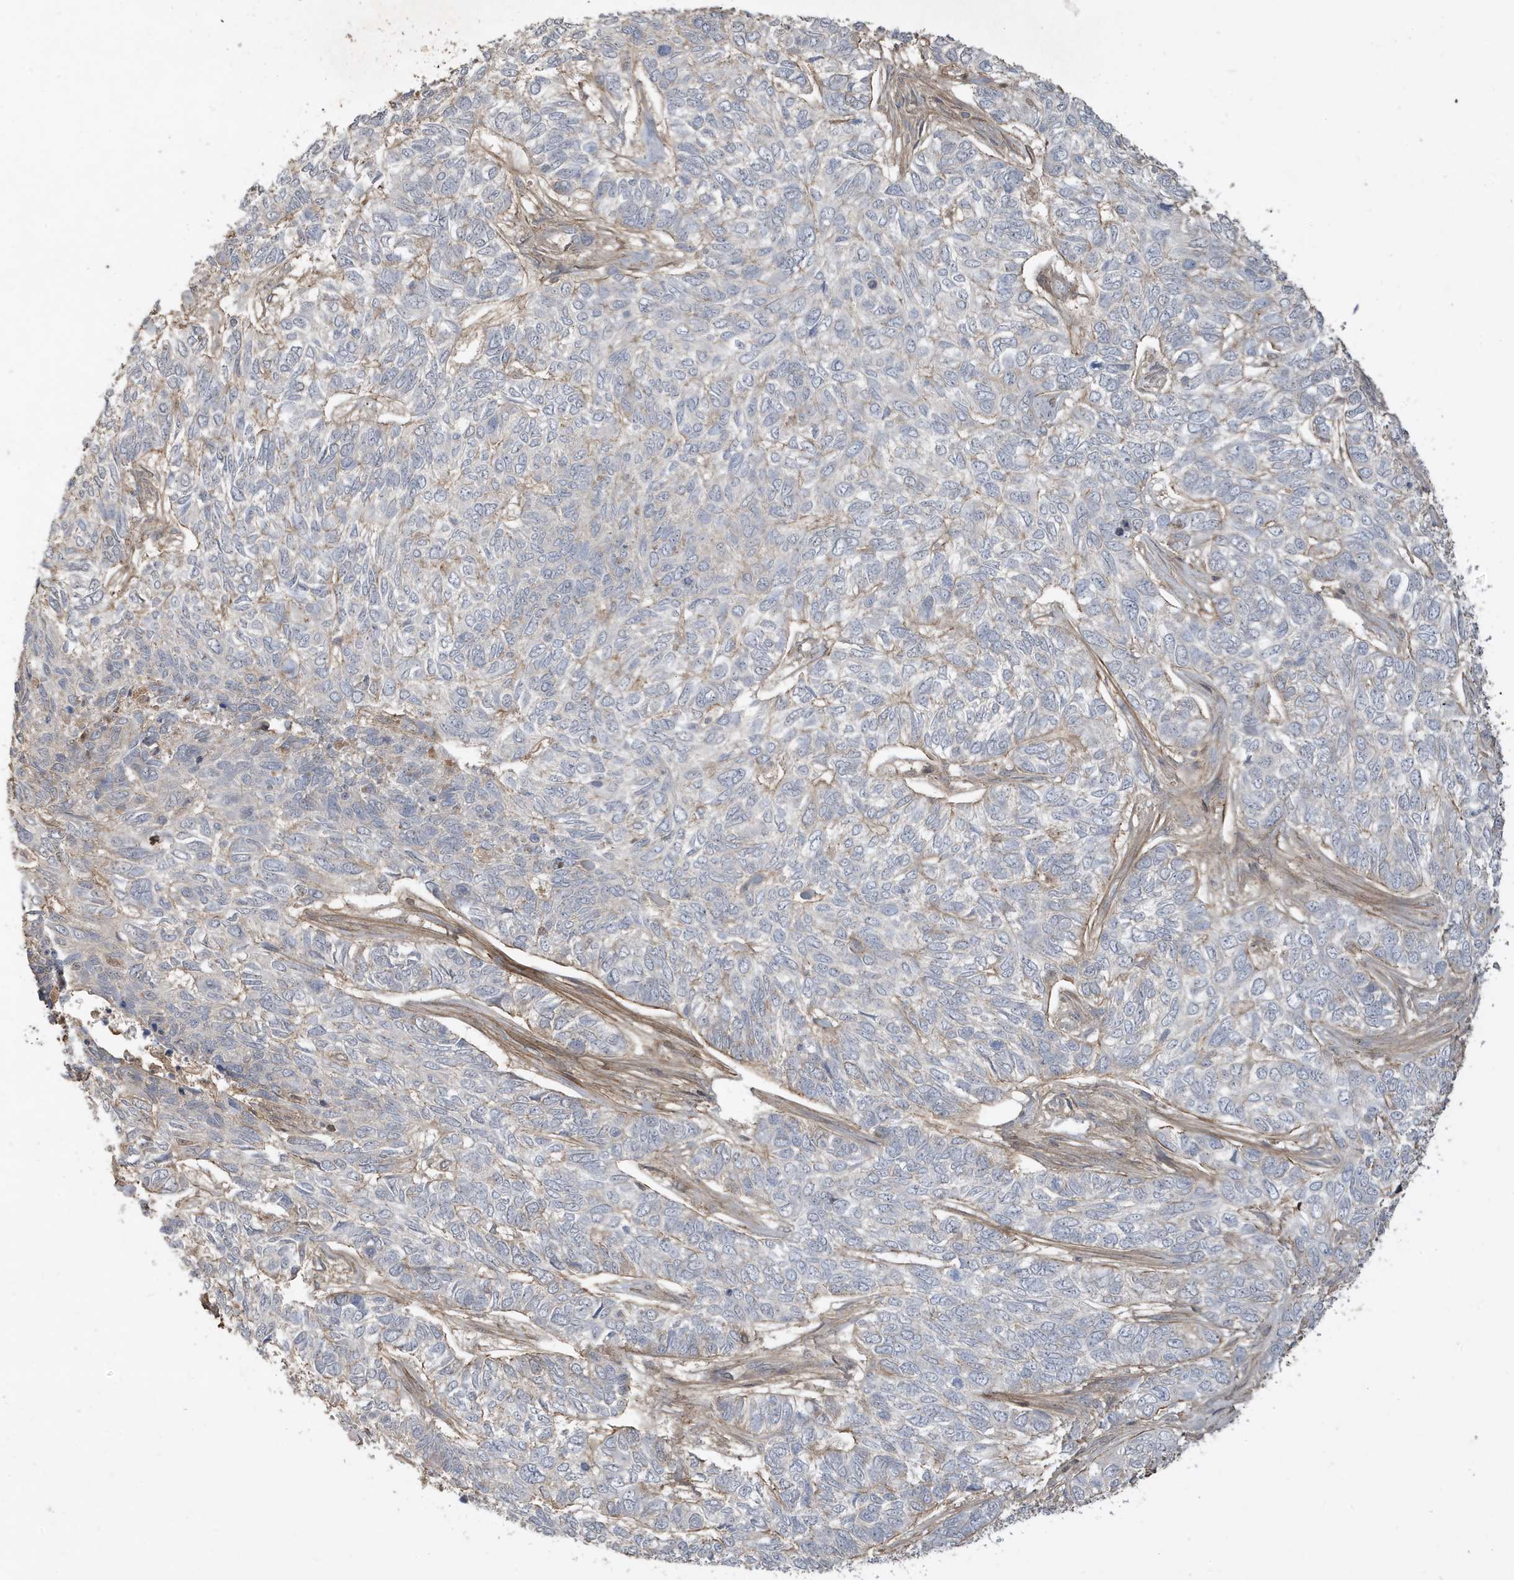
{"staining": {"intensity": "negative", "quantity": "none", "location": "none"}, "tissue": "skin cancer", "cell_type": "Tumor cells", "image_type": "cancer", "snomed": [{"axis": "morphology", "description": "Basal cell carcinoma"}, {"axis": "topography", "description": "Skin"}], "caption": "Immunohistochemical staining of human skin basal cell carcinoma reveals no significant expression in tumor cells.", "gene": "PRRT3", "patient": {"sex": "female", "age": 65}}